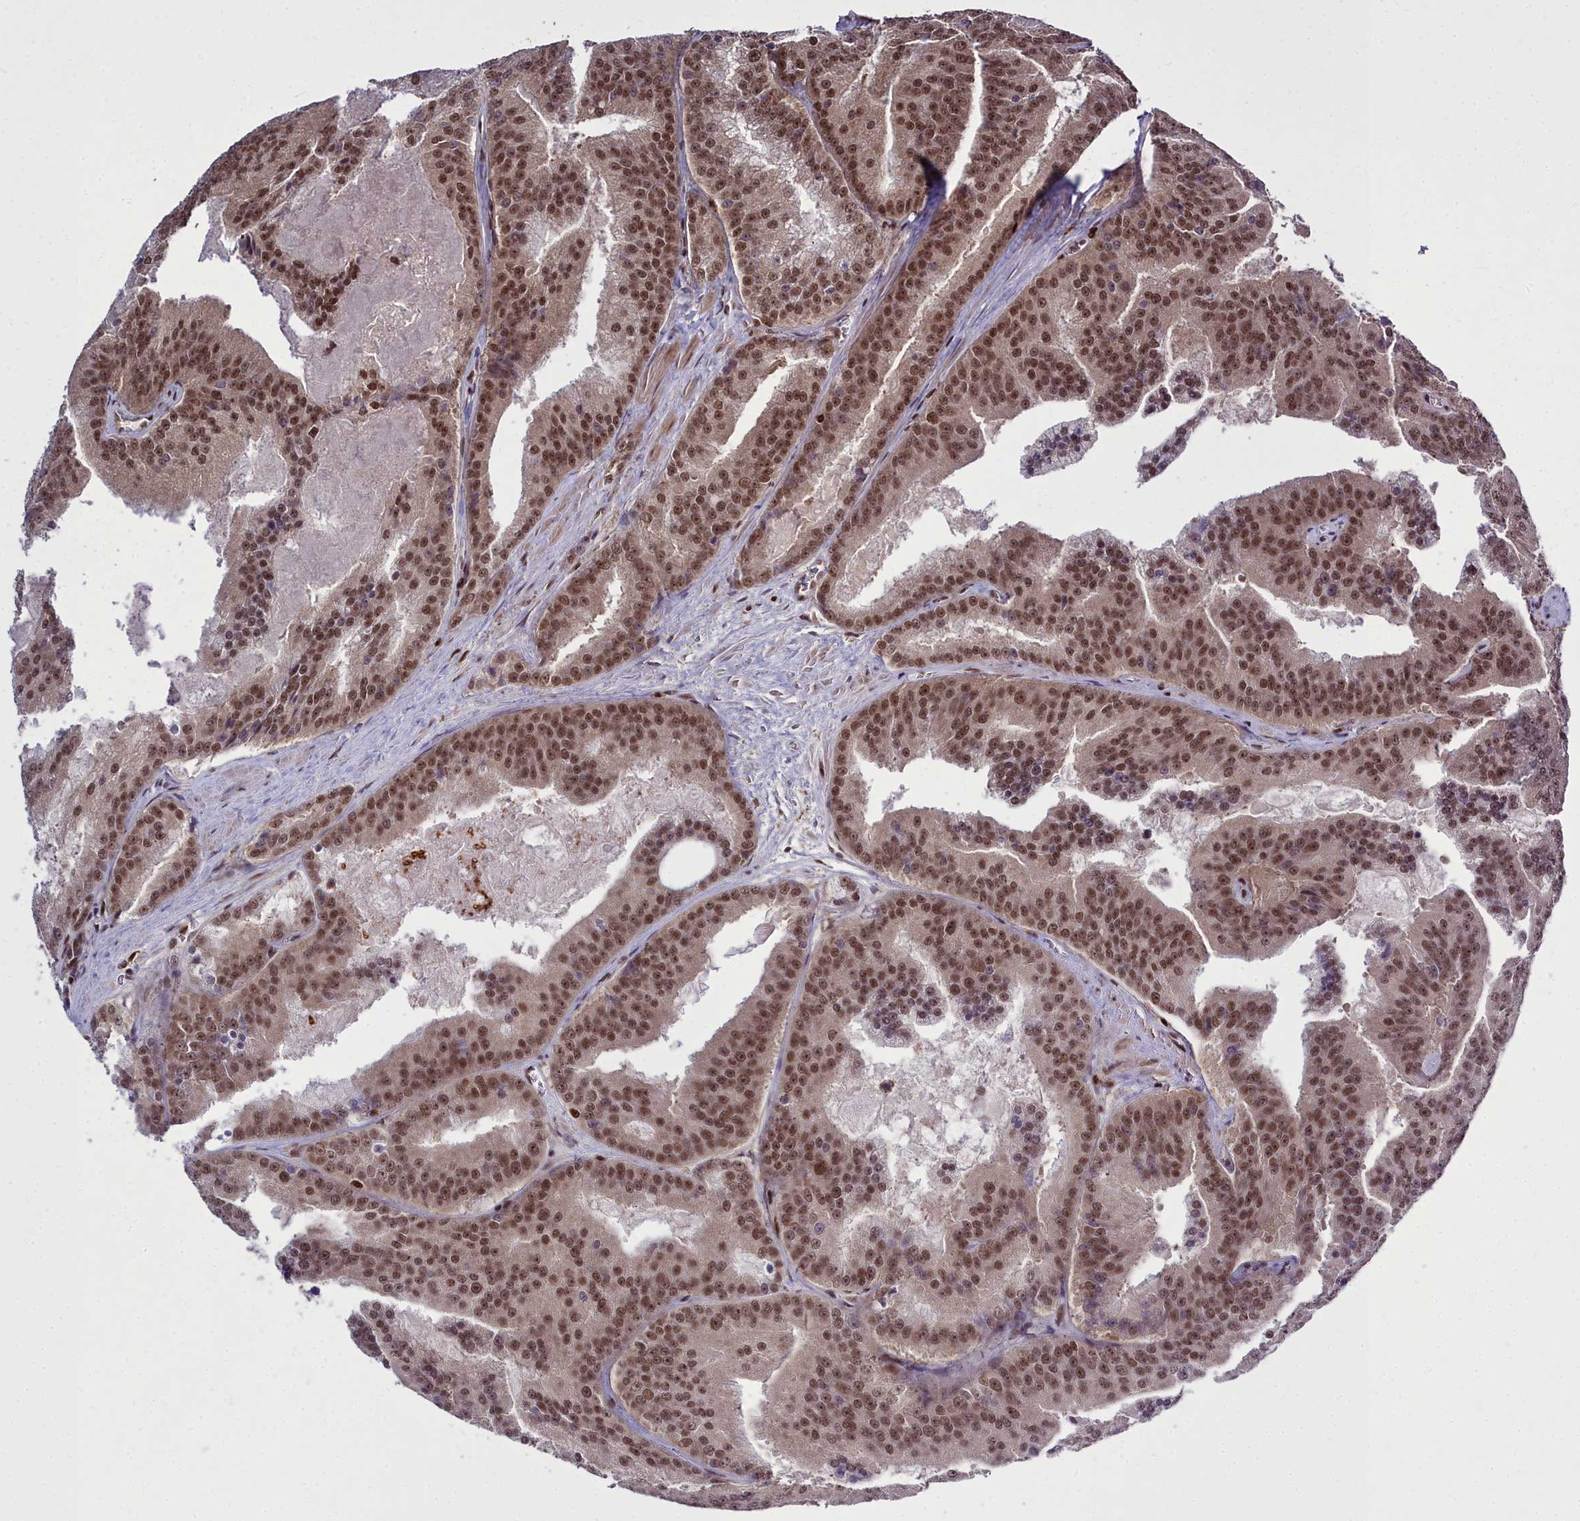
{"staining": {"intensity": "moderate", "quantity": ">75%", "location": "nuclear"}, "tissue": "prostate cancer", "cell_type": "Tumor cells", "image_type": "cancer", "snomed": [{"axis": "morphology", "description": "Adenocarcinoma, High grade"}, {"axis": "topography", "description": "Prostate"}], "caption": "A medium amount of moderate nuclear expression is identified in about >75% of tumor cells in prostate cancer (high-grade adenocarcinoma) tissue.", "gene": "GMEB1", "patient": {"sex": "male", "age": 61}}